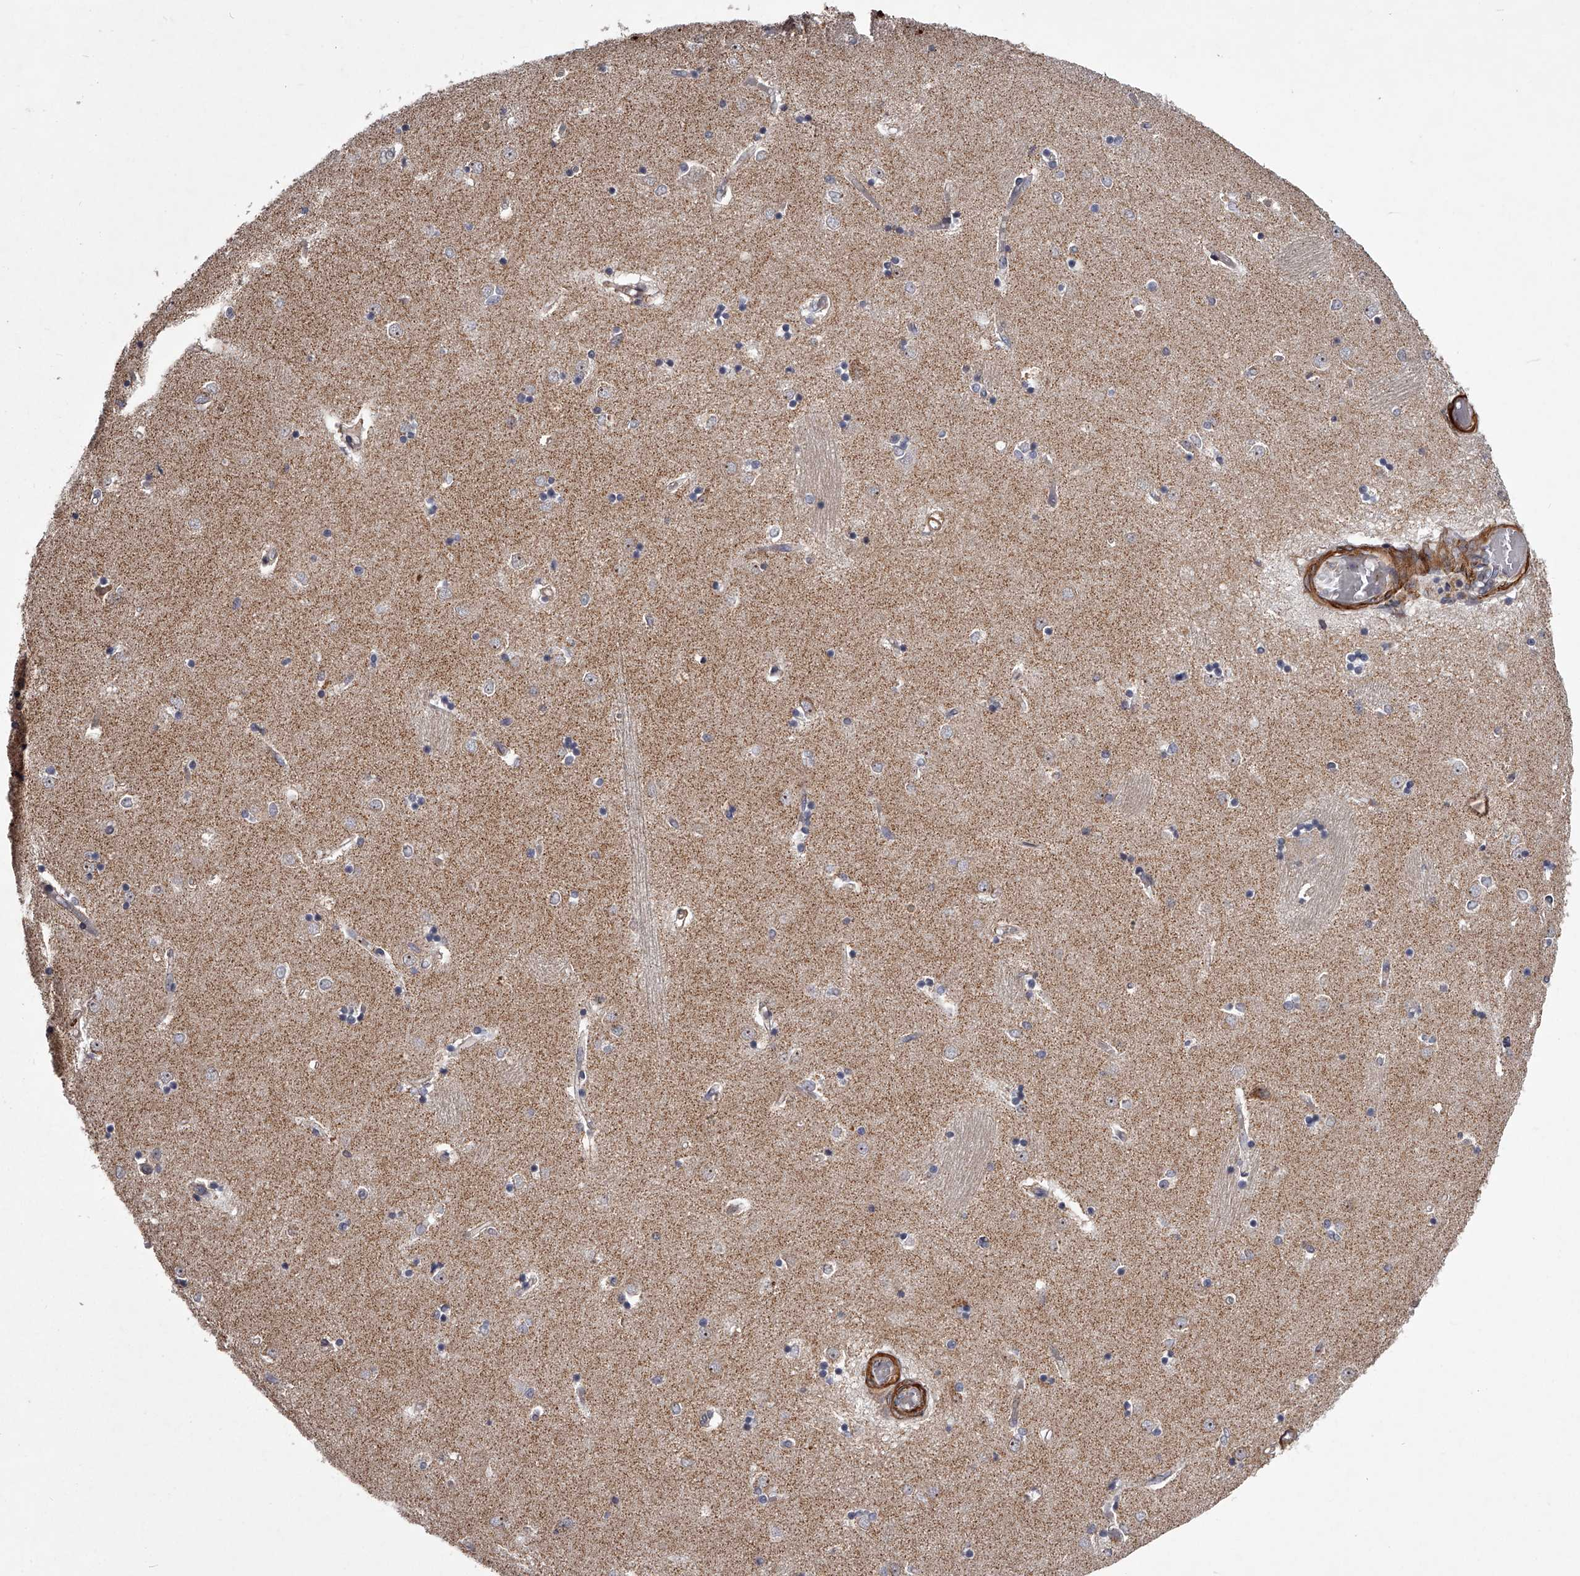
{"staining": {"intensity": "negative", "quantity": "none", "location": "none"}, "tissue": "caudate", "cell_type": "Glial cells", "image_type": "normal", "snomed": [{"axis": "morphology", "description": "Normal tissue, NOS"}, {"axis": "topography", "description": "Lateral ventricle wall"}], "caption": "A photomicrograph of caudate stained for a protein shows no brown staining in glial cells. Nuclei are stained in blue.", "gene": "RRP36", "patient": {"sex": "male", "age": 45}}